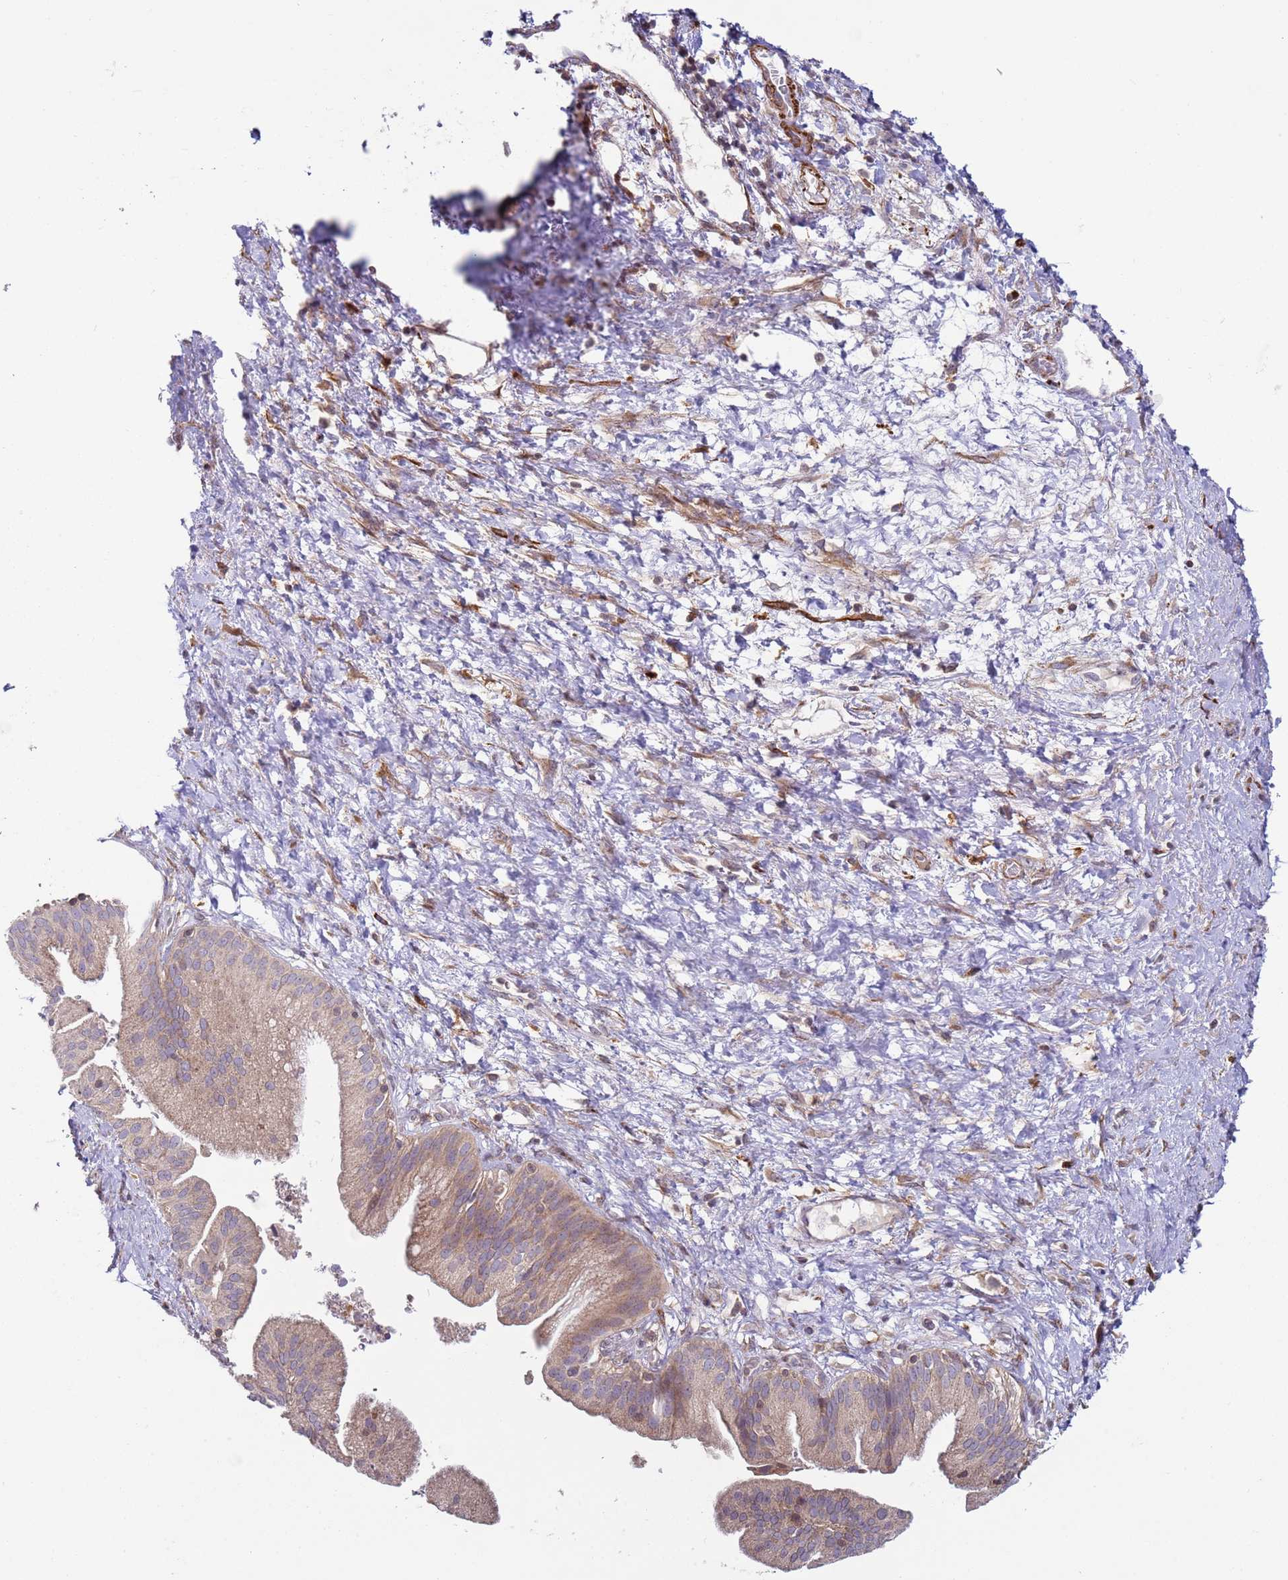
{"staining": {"intensity": "weak", "quantity": "25%-75%", "location": "cytoplasmic/membranous"}, "tissue": "pancreatic cancer", "cell_type": "Tumor cells", "image_type": "cancer", "snomed": [{"axis": "morphology", "description": "Adenocarcinoma, NOS"}, {"axis": "topography", "description": "Pancreas"}], "caption": "Immunohistochemistry of adenocarcinoma (pancreatic) exhibits low levels of weak cytoplasmic/membranous expression in about 25%-75% of tumor cells.", "gene": "SNAPC4", "patient": {"sex": "male", "age": 68}}